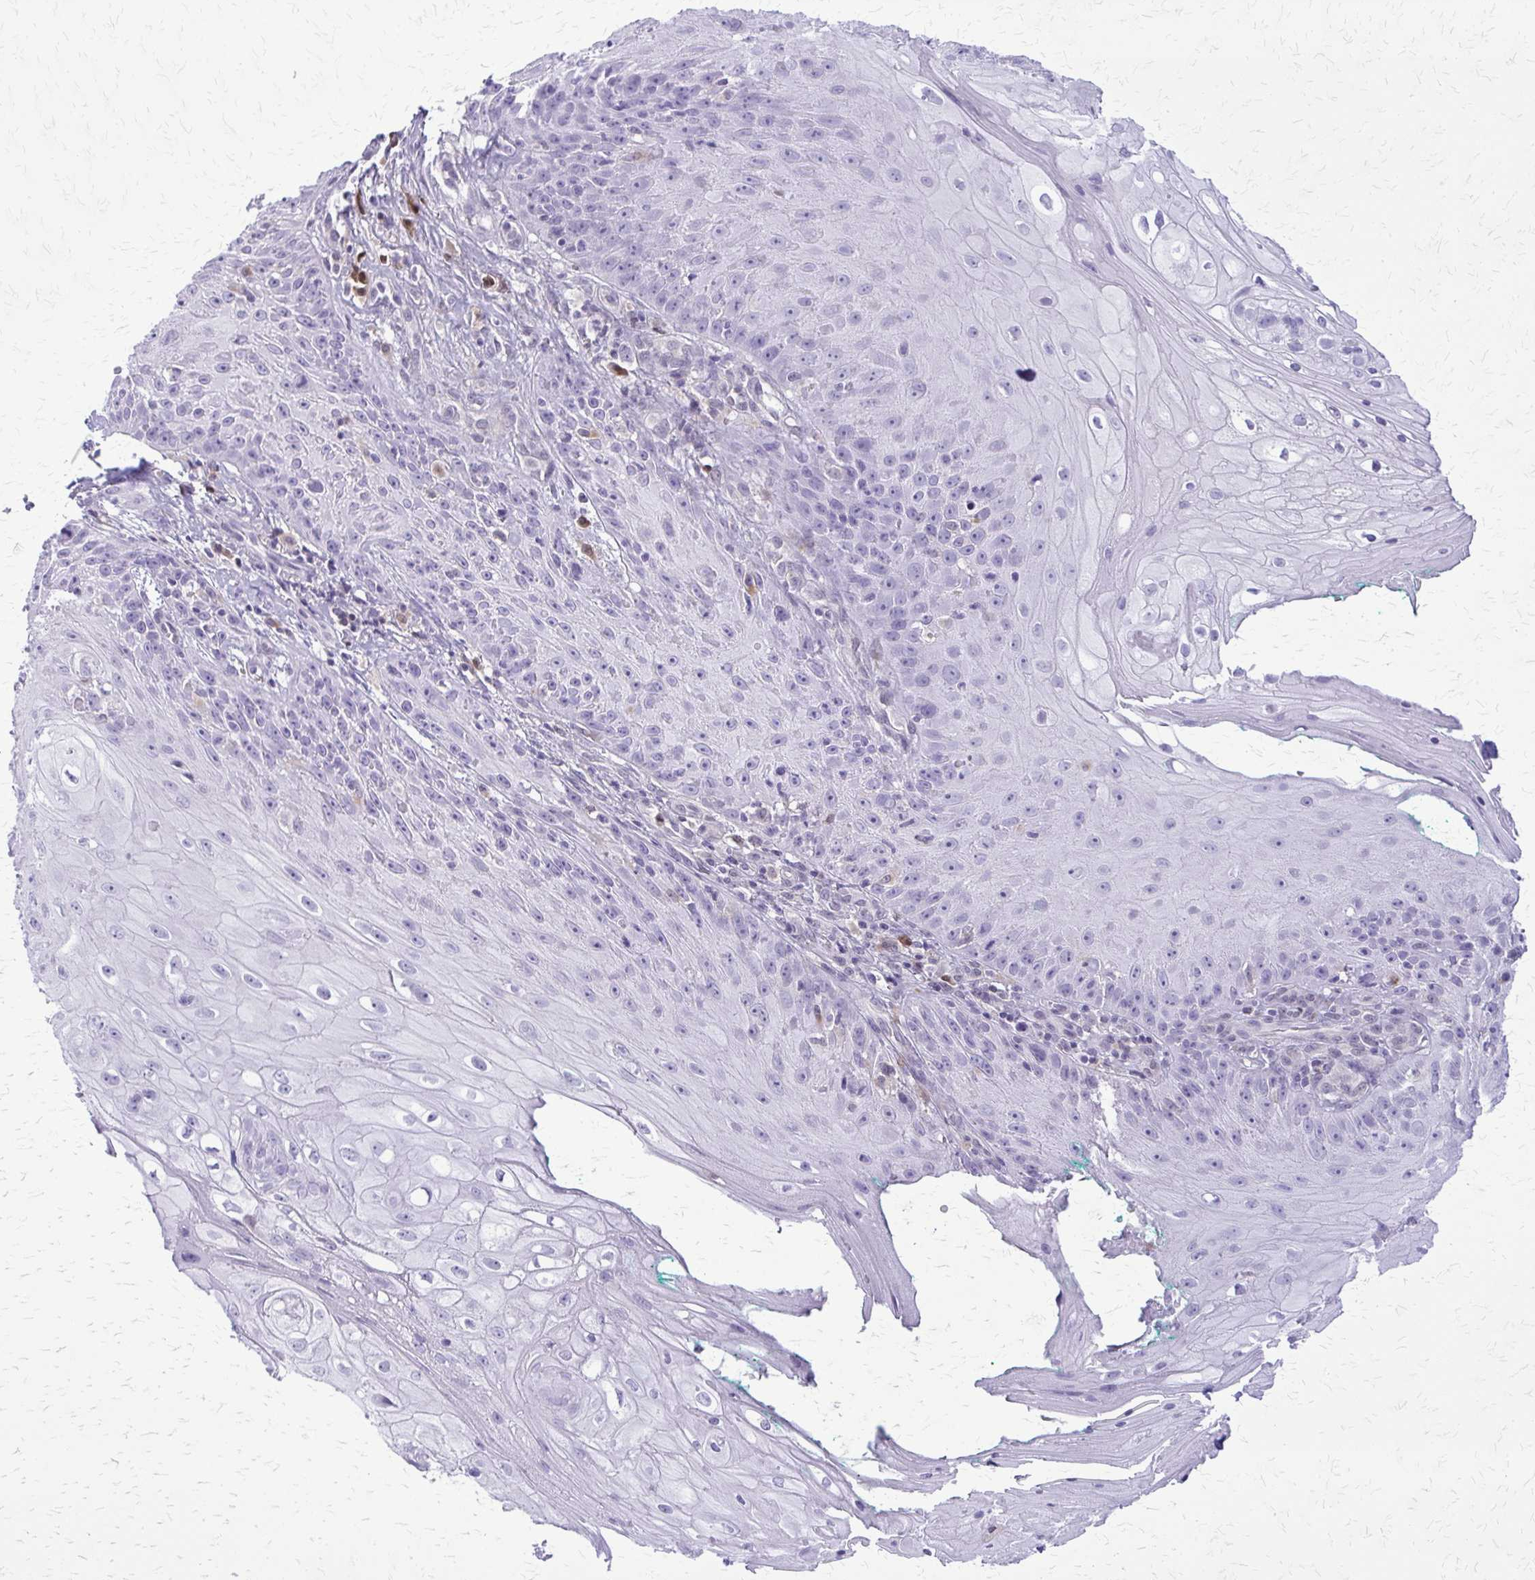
{"staining": {"intensity": "negative", "quantity": "none", "location": "none"}, "tissue": "skin cancer", "cell_type": "Tumor cells", "image_type": "cancer", "snomed": [{"axis": "morphology", "description": "Squamous cell carcinoma, NOS"}, {"axis": "topography", "description": "Skin"}, {"axis": "topography", "description": "Vulva"}], "caption": "DAB (3,3'-diaminobenzidine) immunohistochemical staining of skin cancer demonstrates no significant expression in tumor cells.", "gene": "GLRX", "patient": {"sex": "female", "age": 76}}